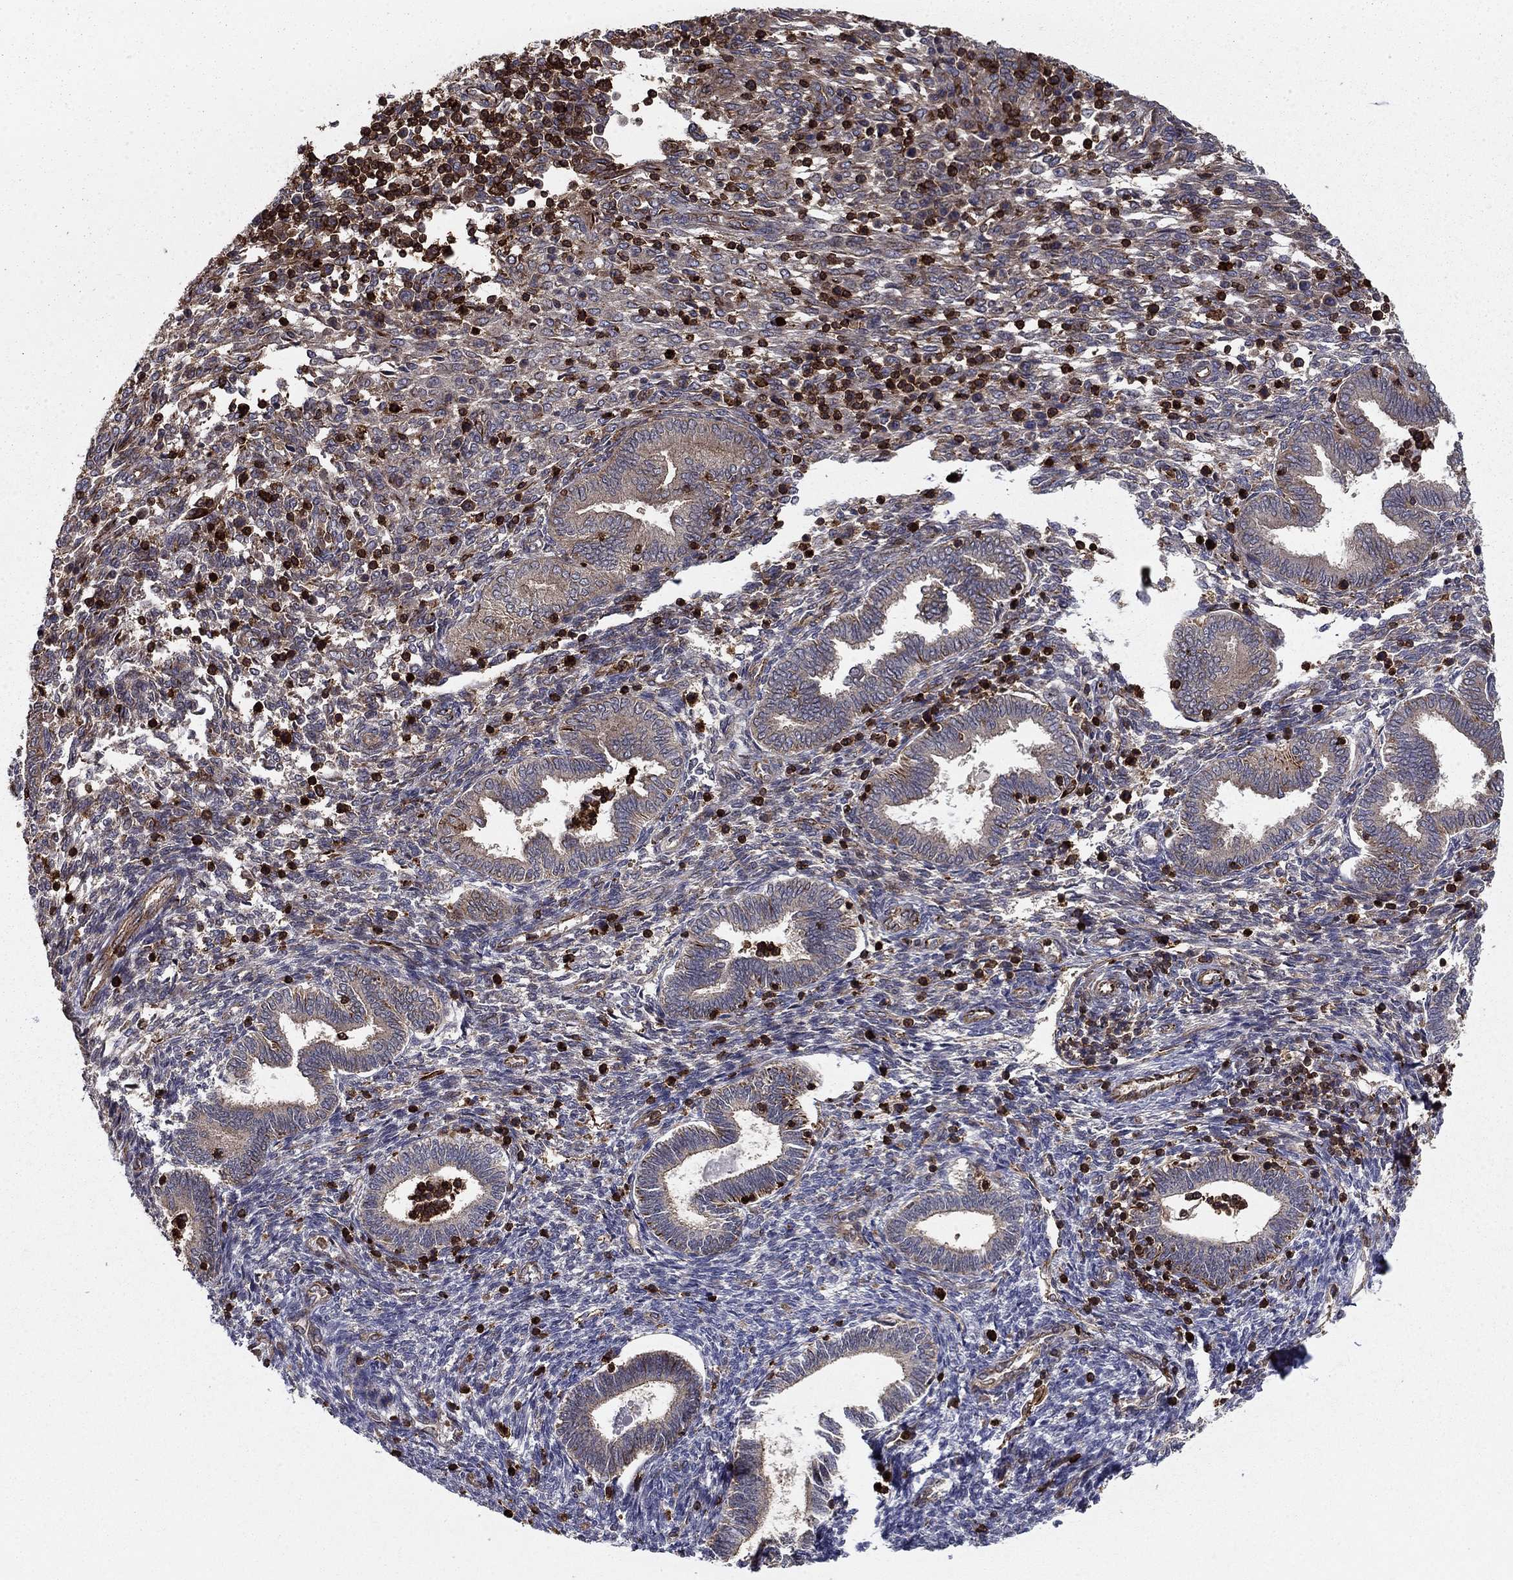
{"staining": {"intensity": "negative", "quantity": "none", "location": "none"}, "tissue": "endometrium", "cell_type": "Cells in endometrial stroma", "image_type": "normal", "snomed": [{"axis": "morphology", "description": "Normal tissue, NOS"}, {"axis": "topography", "description": "Endometrium"}], "caption": "High power microscopy micrograph of an immunohistochemistry photomicrograph of benign endometrium, revealing no significant positivity in cells in endometrial stroma.", "gene": "ADM", "patient": {"sex": "female", "age": 42}}